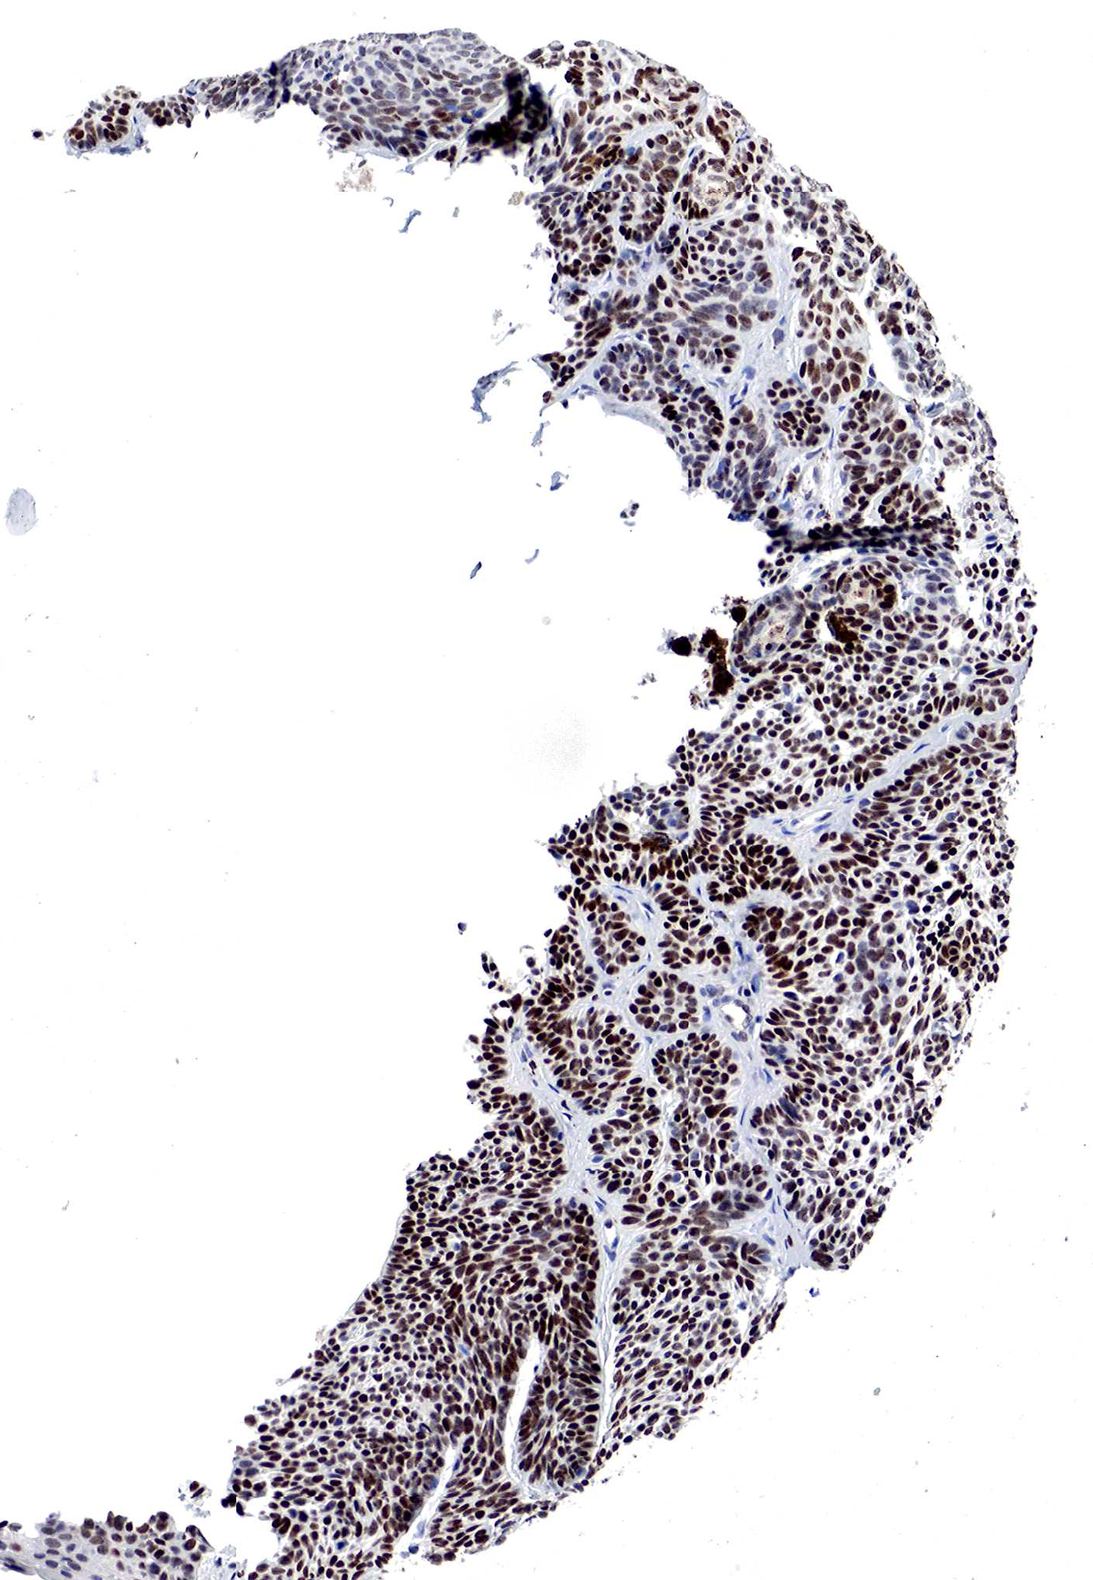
{"staining": {"intensity": "strong", "quantity": ">75%", "location": "nuclear"}, "tissue": "skin cancer", "cell_type": "Tumor cells", "image_type": "cancer", "snomed": [{"axis": "morphology", "description": "Basal cell carcinoma"}, {"axis": "topography", "description": "Skin"}], "caption": "An immunohistochemistry histopathology image of tumor tissue is shown. Protein staining in brown shows strong nuclear positivity in skin cancer within tumor cells.", "gene": "DACH2", "patient": {"sex": "female", "age": 62}}